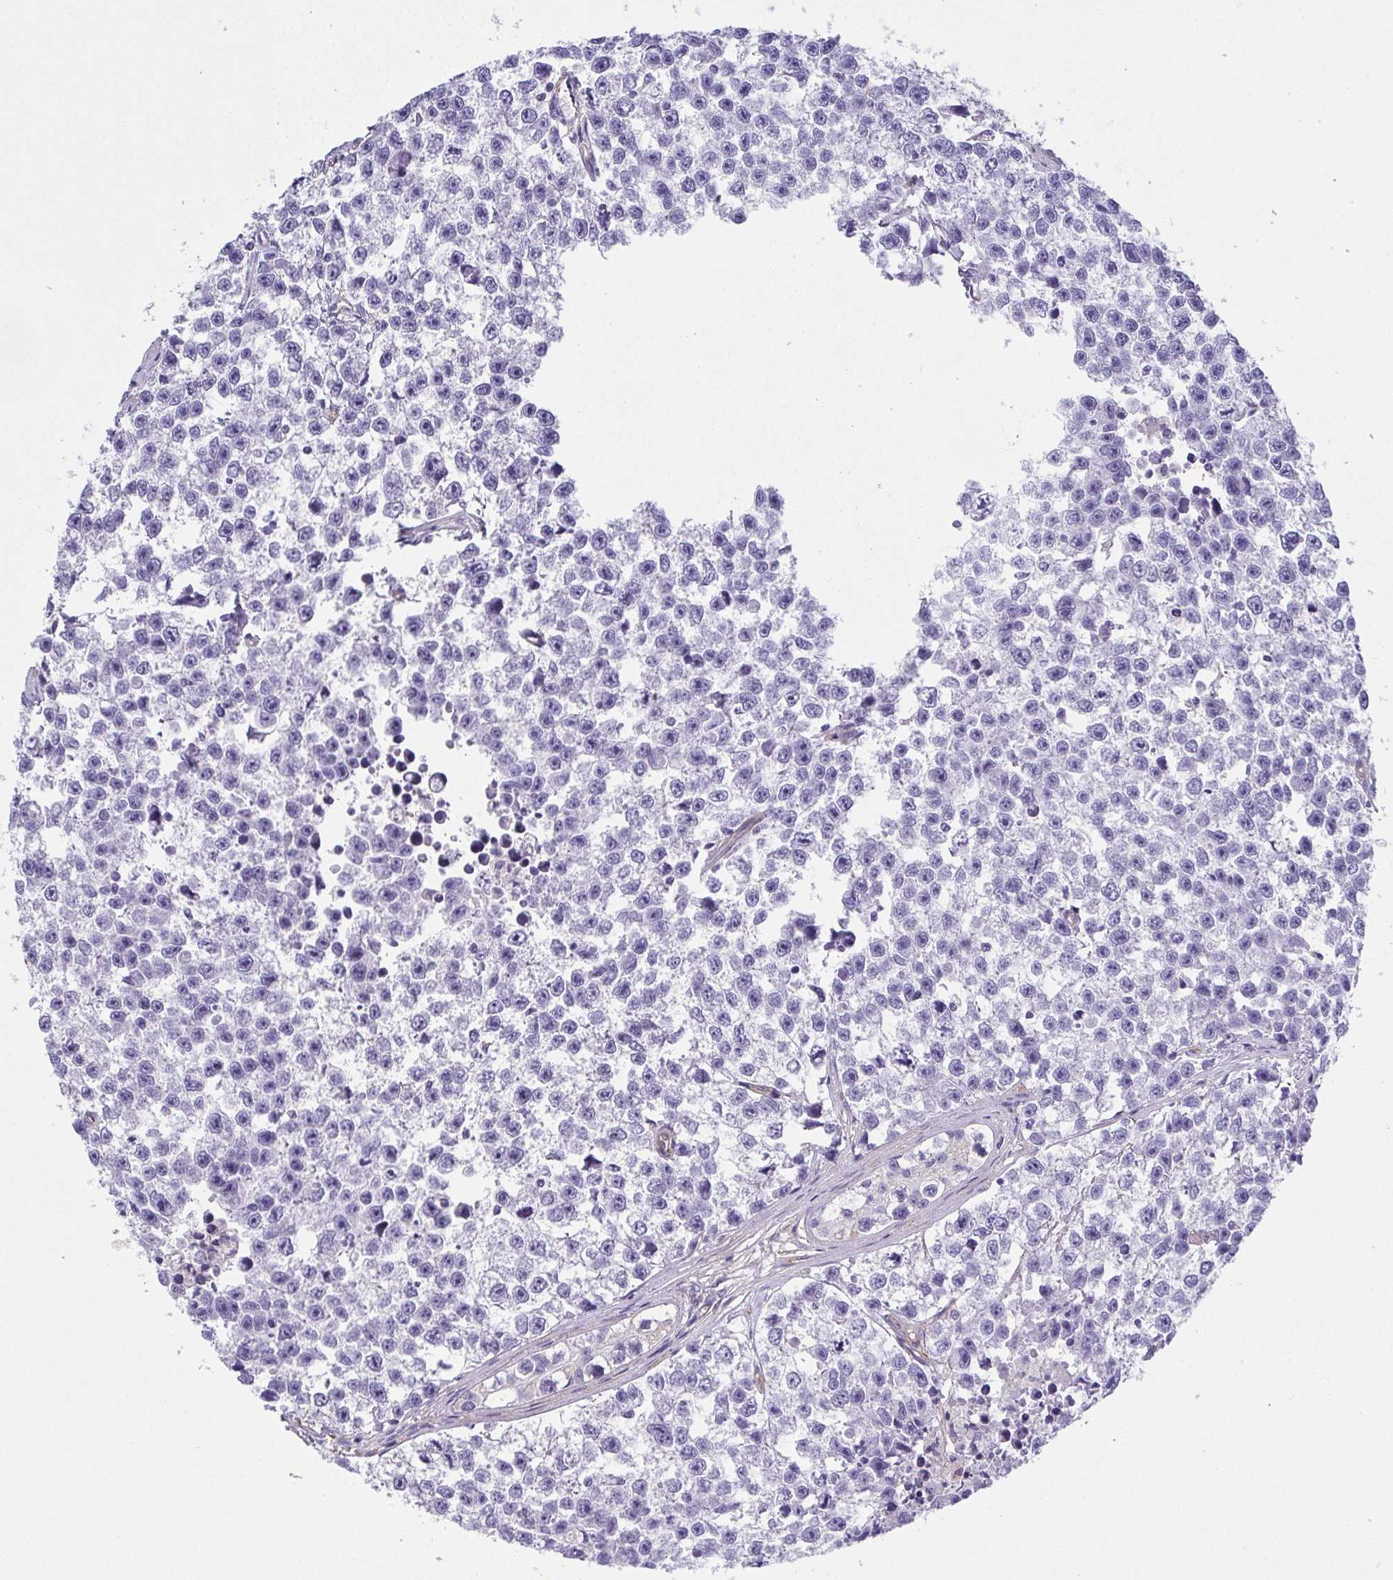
{"staining": {"intensity": "negative", "quantity": "none", "location": "none"}, "tissue": "testis cancer", "cell_type": "Tumor cells", "image_type": "cancer", "snomed": [{"axis": "morphology", "description": "Seminoma, NOS"}, {"axis": "topography", "description": "Testis"}], "caption": "Testis cancer was stained to show a protein in brown. There is no significant expression in tumor cells.", "gene": "MYL6", "patient": {"sex": "male", "age": 26}}